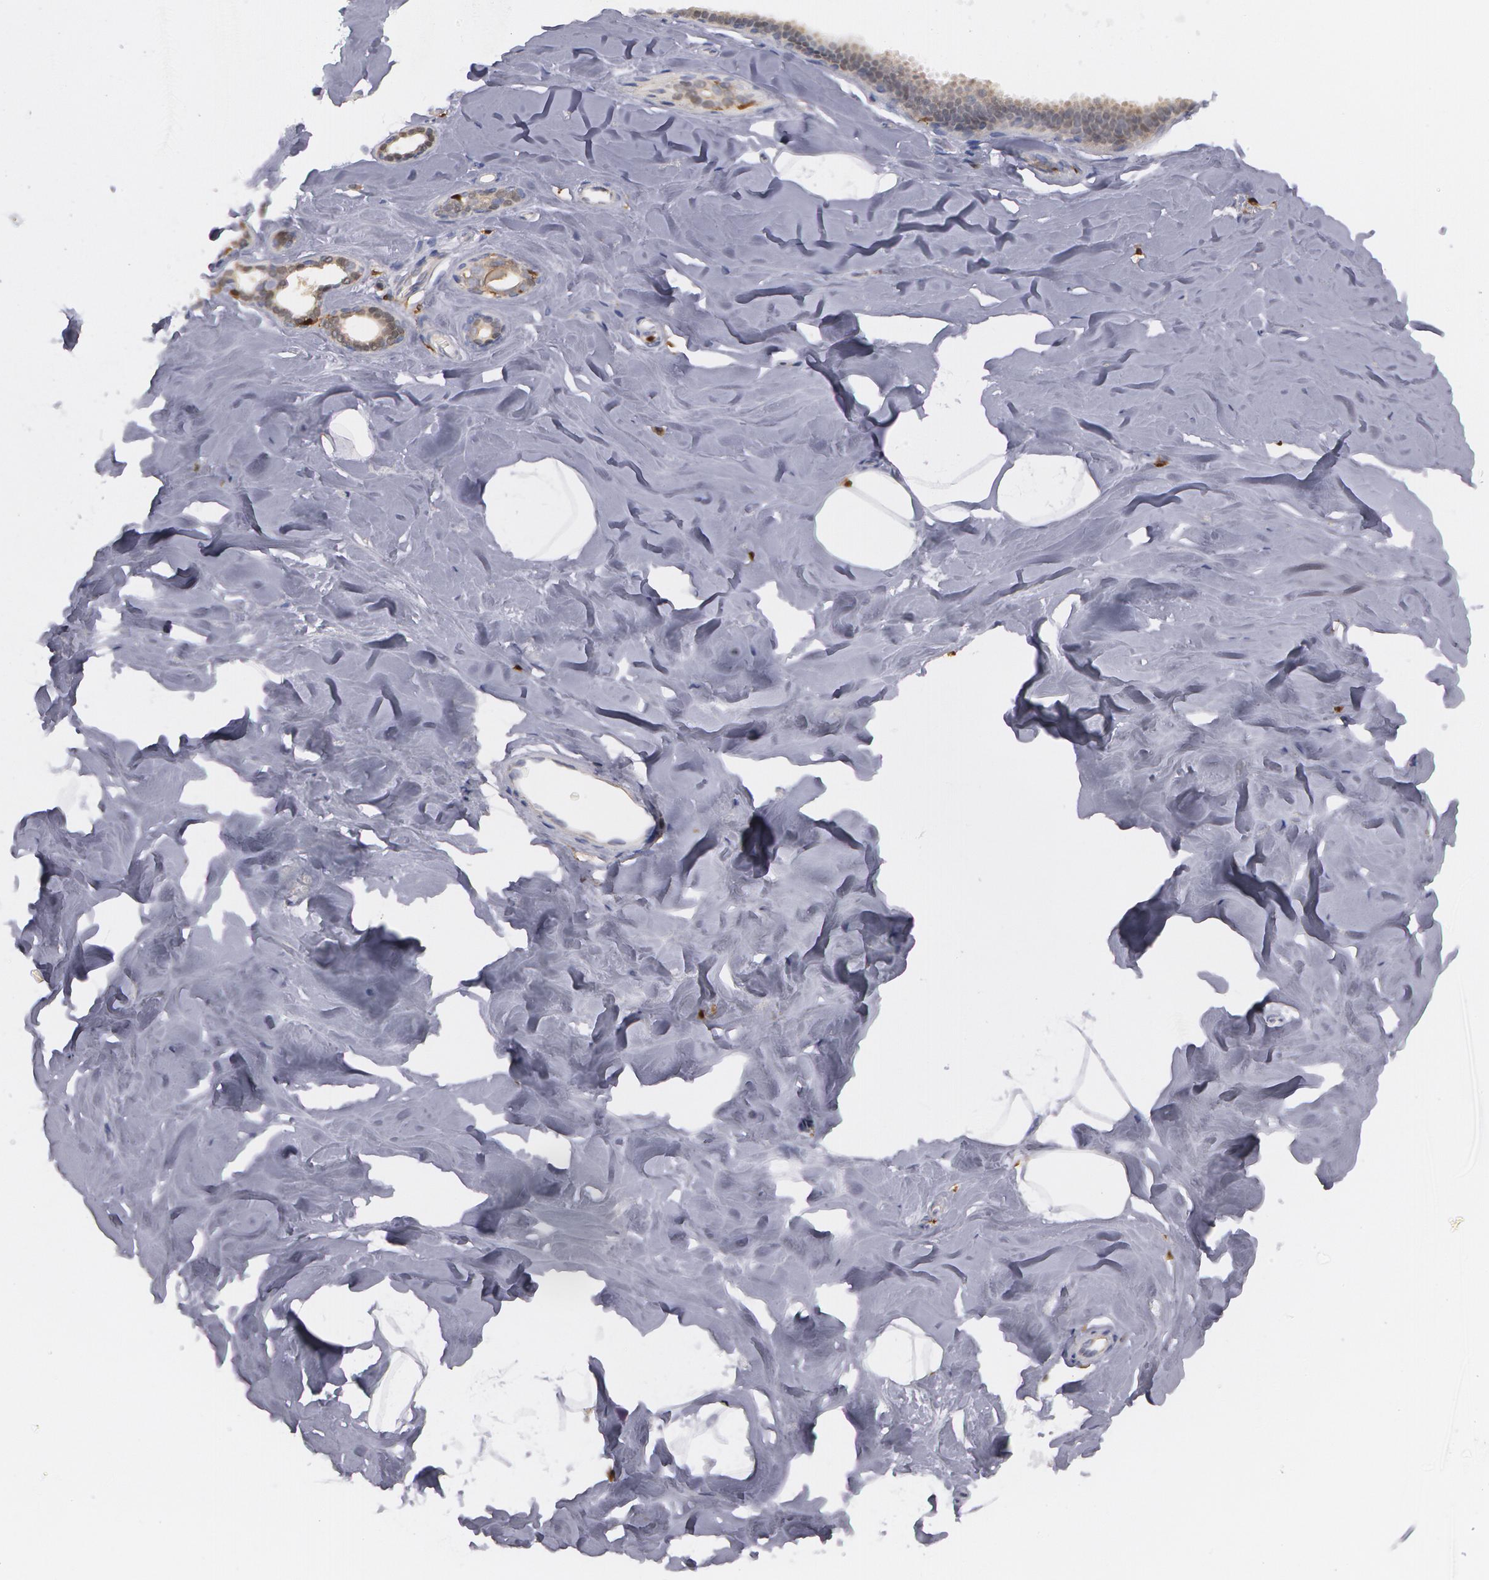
{"staining": {"intensity": "negative", "quantity": "none", "location": "none"}, "tissue": "breast", "cell_type": "Adipocytes", "image_type": "normal", "snomed": [{"axis": "morphology", "description": "Normal tissue, NOS"}, {"axis": "topography", "description": "Breast"}], "caption": "Immunohistochemical staining of unremarkable breast shows no significant staining in adipocytes. (DAB immunohistochemistry (IHC) visualized using brightfield microscopy, high magnification).", "gene": "SYK", "patient": {"sex": "female", "age": 54}}